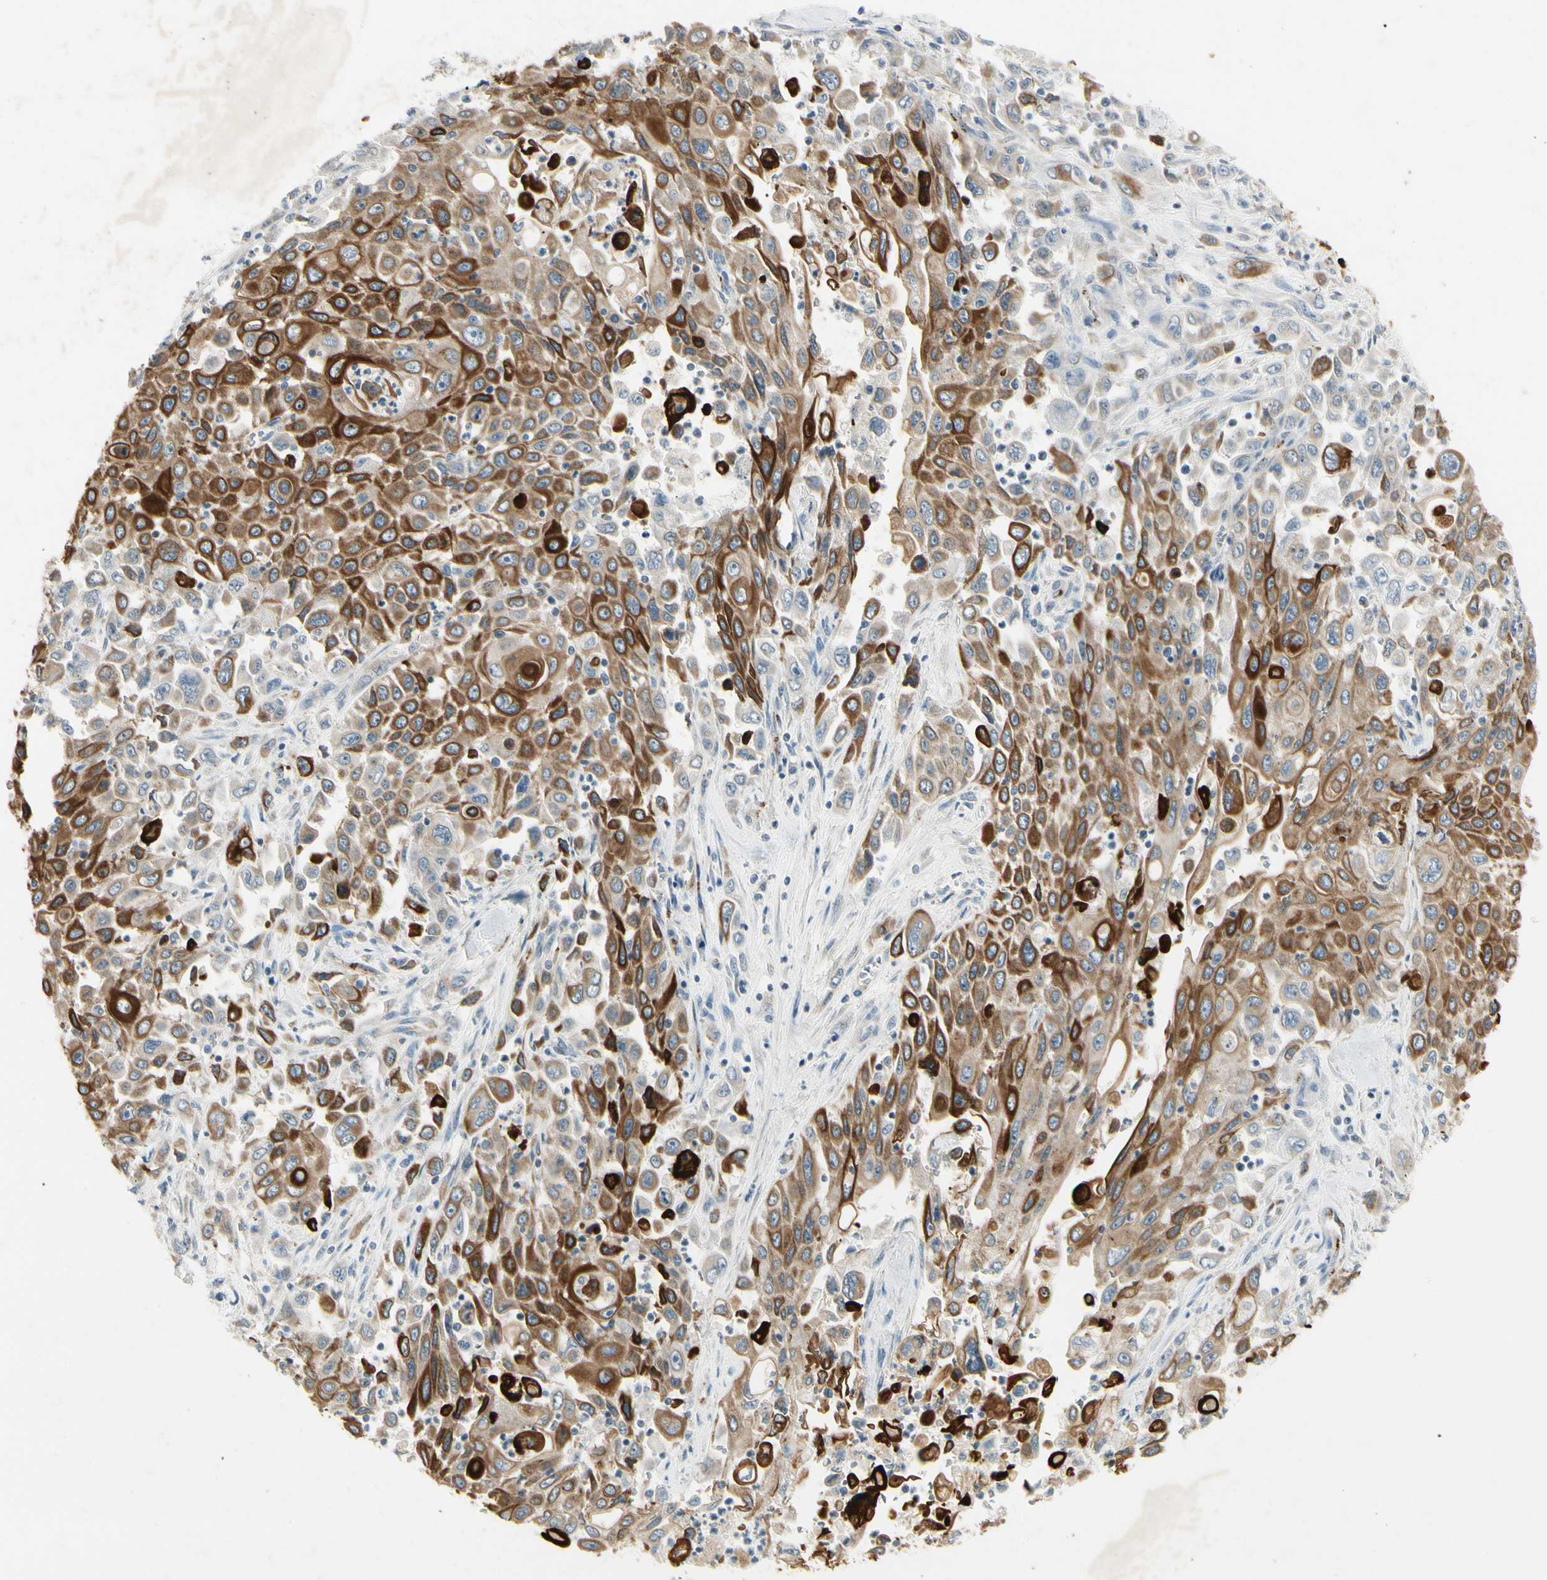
{"staining": {"intensity": "strong", "quantity": ">75%", "location": "cytoplasmic/membranous"}, "tissue": "pancreatic cancer", "cell_type": "Tumor cells", "image_type": "cancer", "snomed": [{"axis": "morphology", "description": "Adenocarcinoma, NOS"}, {"axis": "topography", "description": "Pancreas"}], "caption": "IHC (DAB) staining of human adenocarcinoma (pancreatic) exhibits strong cytoplasmic/membranous protein expression in about >75% of tumor cells.", "gene": "MANSC1", "patient": {"sex": "male", "age": 70}}